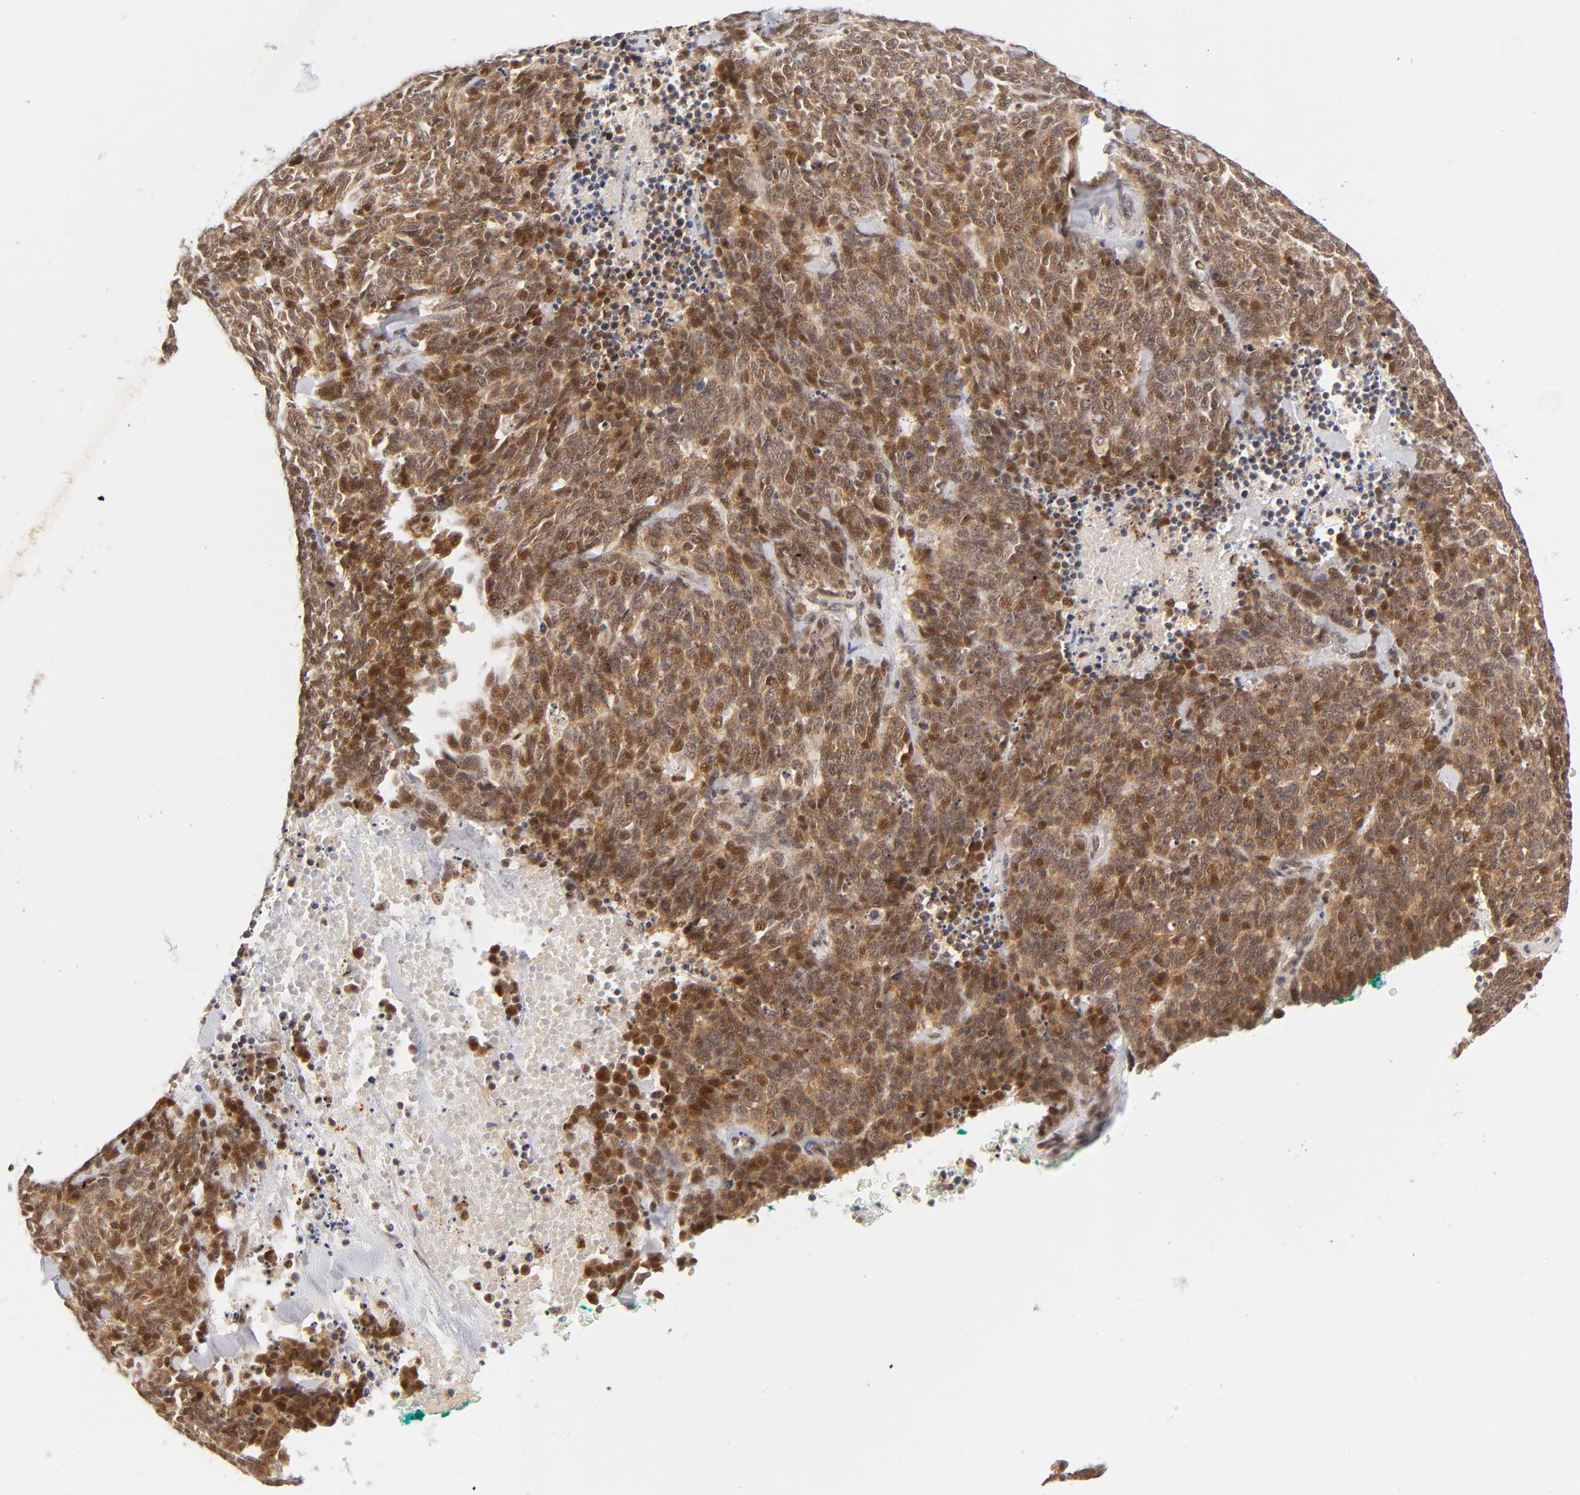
{"staining": {"intensity": "strong", "quantity": ">75%", "location": "cytoplasmic/membranous,nuclear"}, "tissue": "lung cancer", "cell_type": "Tumor cells", "image_type": "cancer", "snomed": [{"axis": "morphology", "description": "Neoplasm, malignant, NOS"}, {"axis": "topography", "description": "Lung"}], "caption": "The immunohistochemical stain labels strong cytoplasmic/membranous and nuclear expression in tumor cells of lung malignant neoplasm tissue. (DAB = brown stain, brightfield microscopy at high magnification).", "gene": "TAF10", "patient": {"sex": "female", "age": 58}}